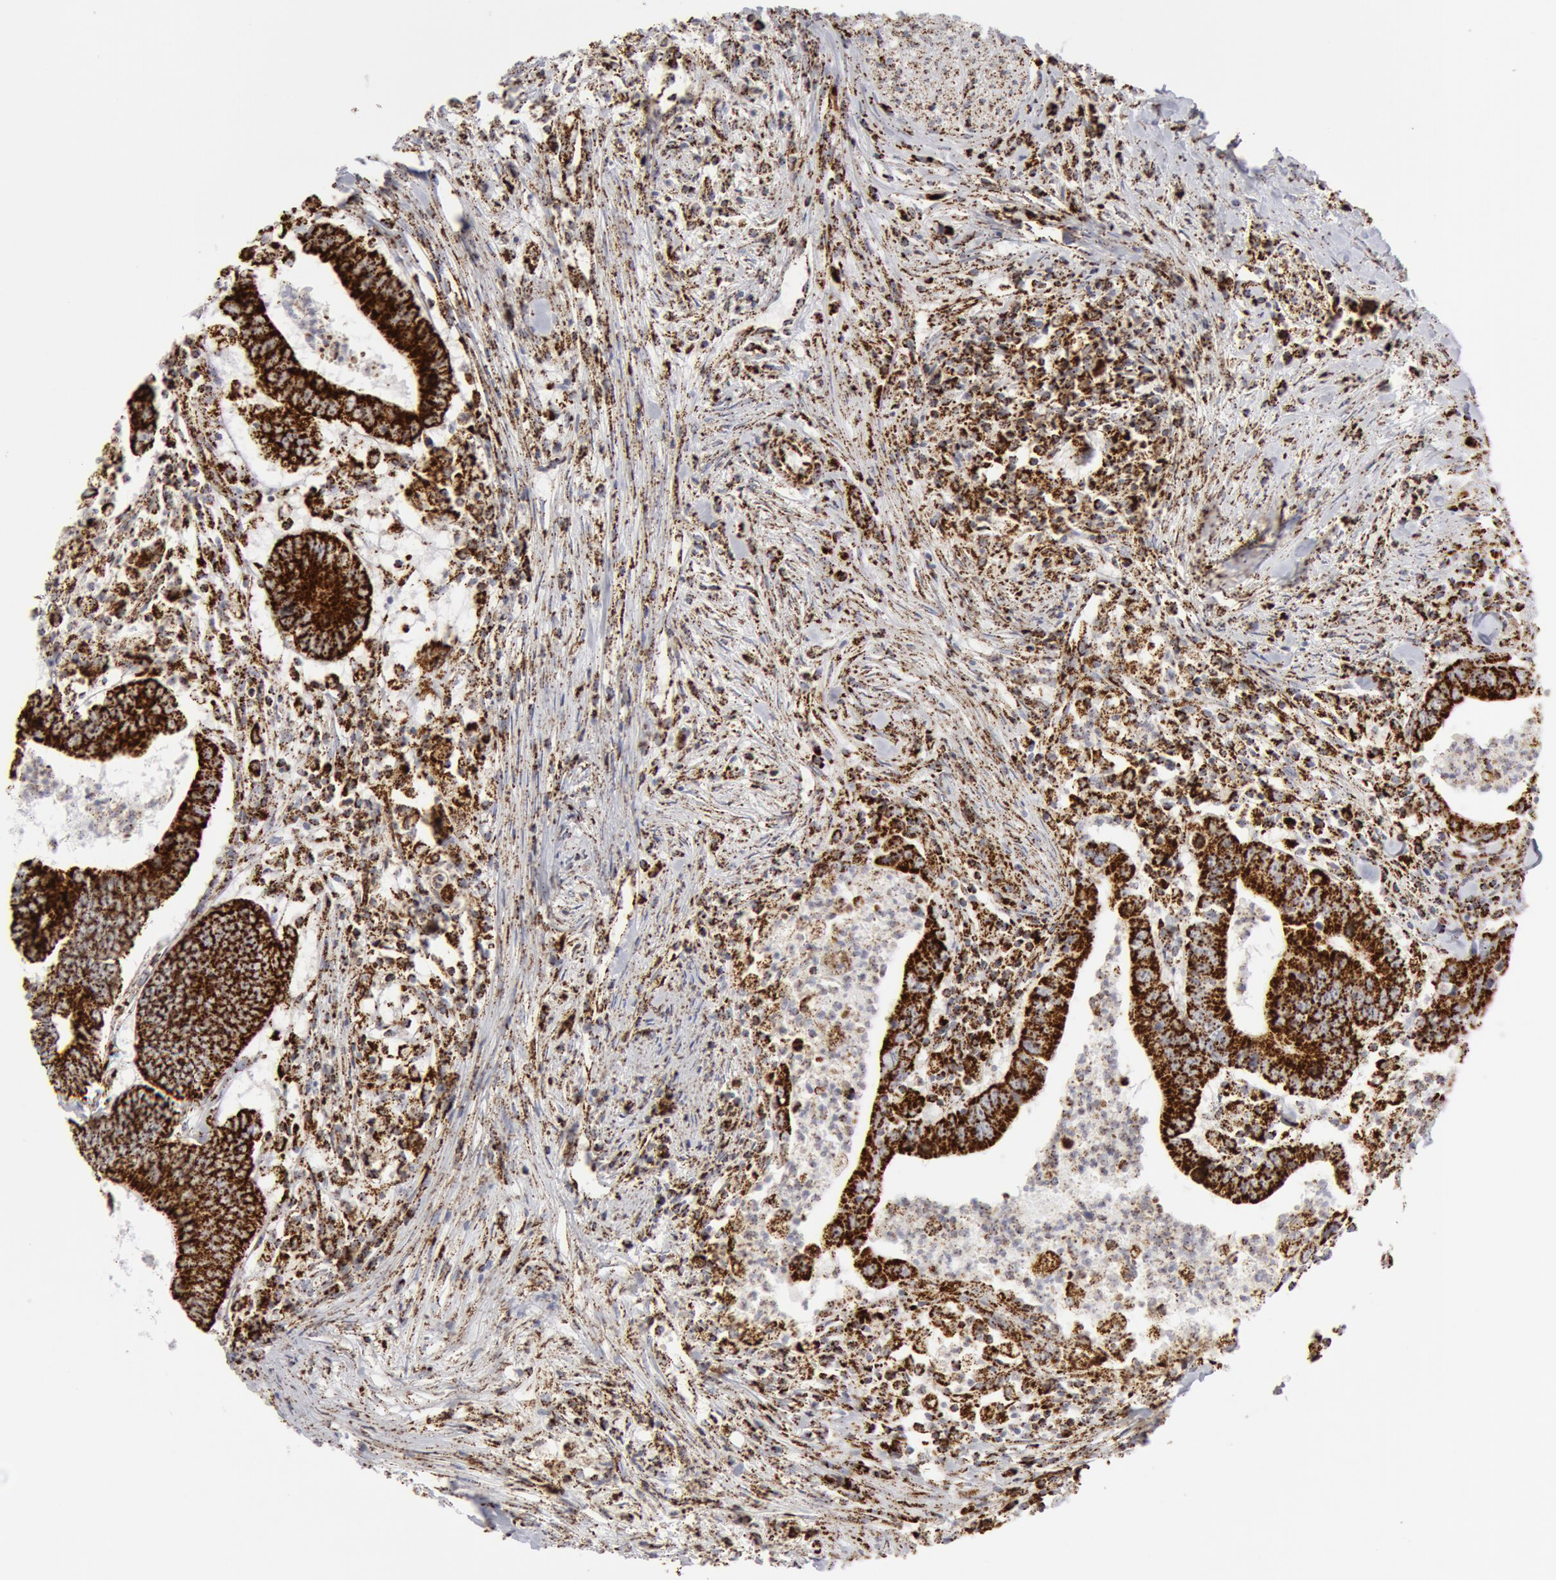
{"staining": {"intensity": "strong", "quantity": ">75%", "location": "cytoplasmic/membranous"}, "tissue": "colorectal cancer", "cell_type": "Tumor cells", "image_type": "cancer", "snomed": [{"axis": "morphology", "description": "Adenocarcinoma, NOS"}, {"axis": "topography", "description": "Colon"}], "caption": "High-power microscopy captured an immunohistochemistry micrograph of colorectal adenocarcinoma, revealing strong cytoplasmic/membranous expression in about >75% of tumor cells.", "gene": "ATP5F1B", "patient": {"sex": "male", "age": 55}}